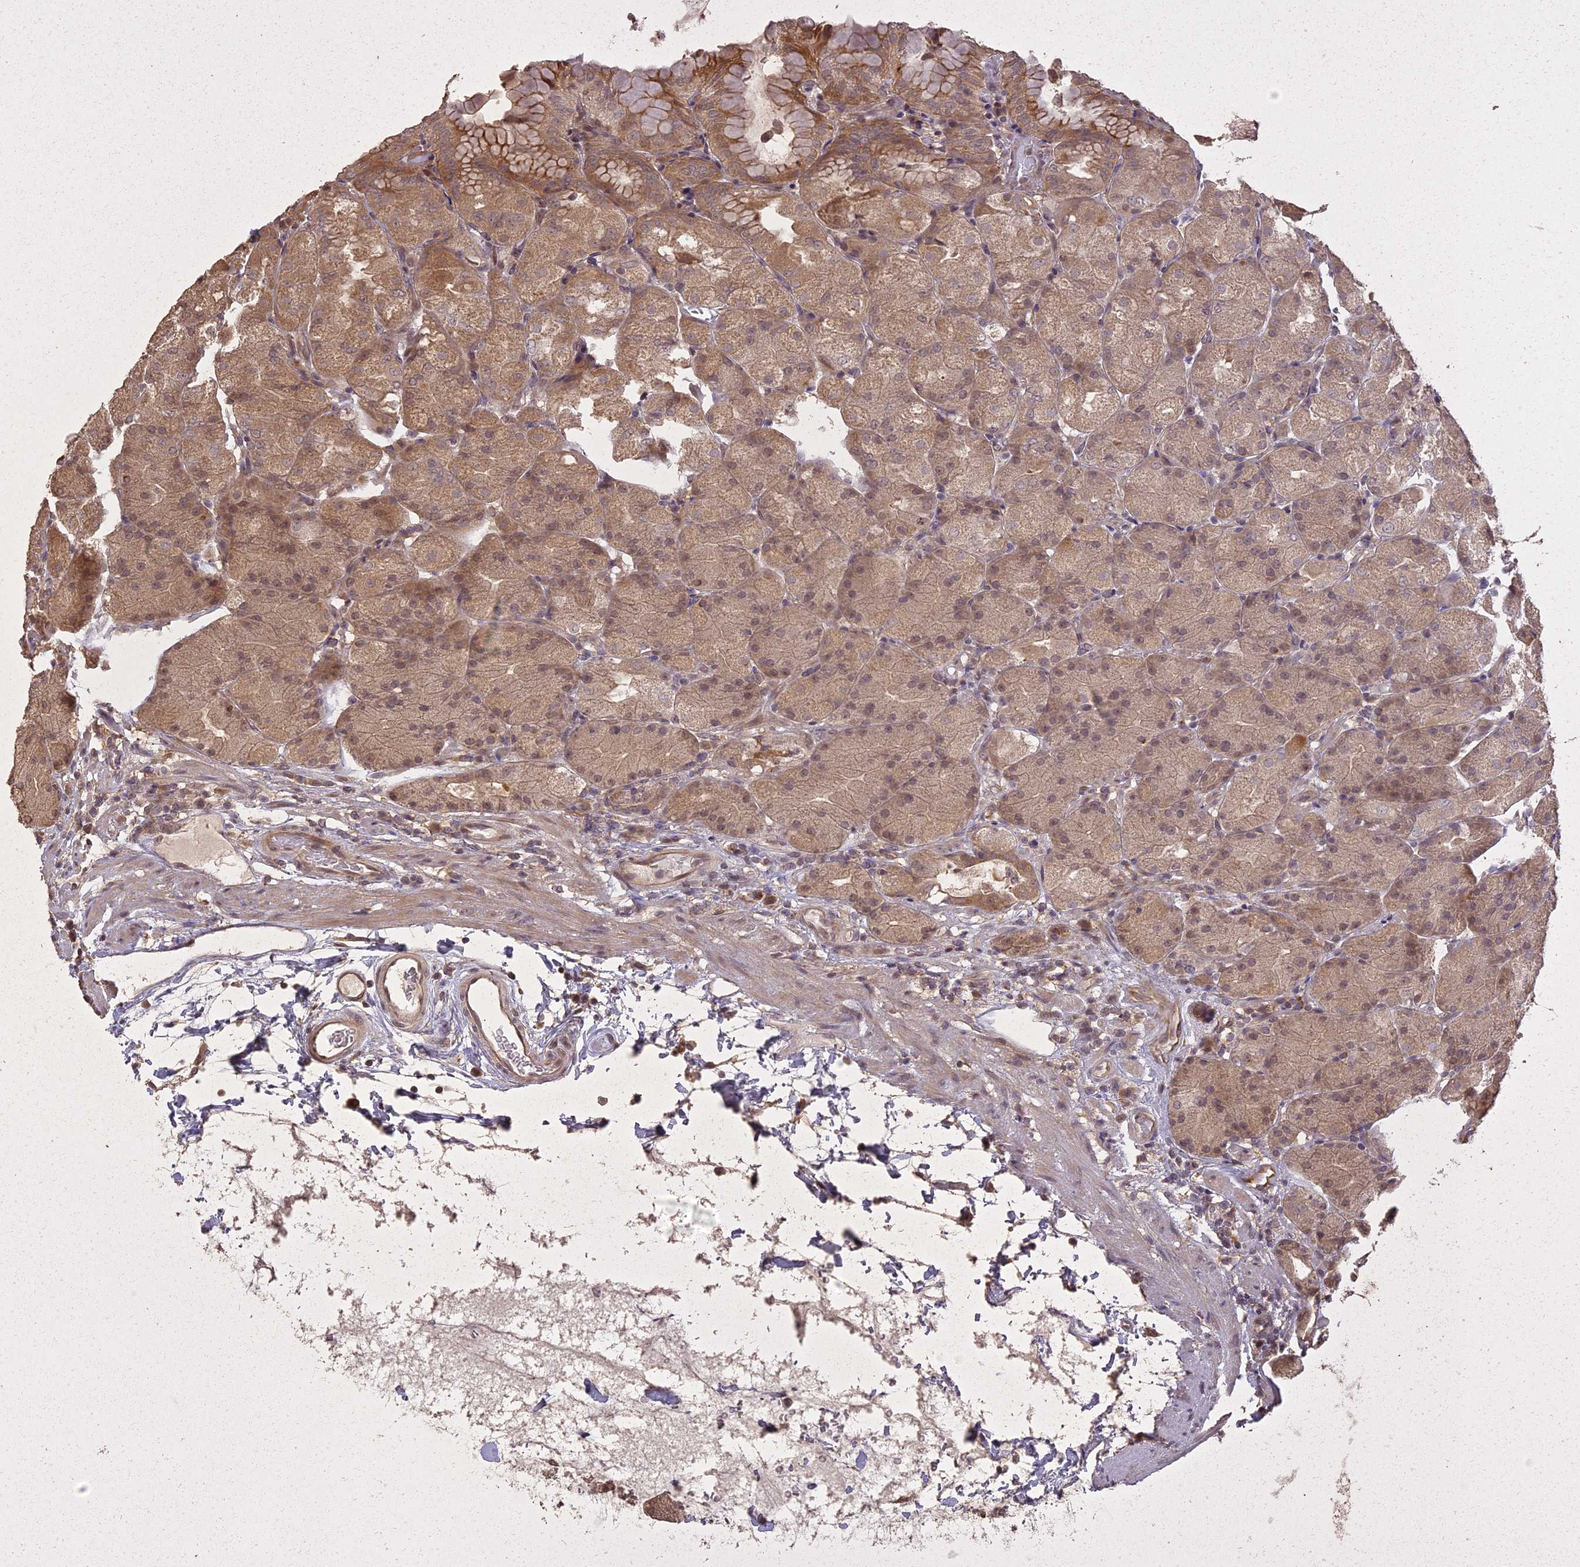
{"staining": {"intensity": "moderate", "quantity": ">75%", "location": "cytoplasmic/membranous"}, "tissue": "stomach", "cell_type": "Glandular cells", "image_type": "normal", "snomed": [{"axis": "morphology", "description": "Normal tissue, NOS"}, {"axis": "topography", "description": "Stomach, upper"}, {"axis": "topography", "description": "Stomach, lower"}], "caption": "This micrograph shows immunohistochemistry (IHC) staining of normal human stomach, with medium moderate cytoplasmic/membranous expression in approximately >75% of glandular cells.", "gene": "LIN37", "patient": {"sex": "male", "age": 62}}